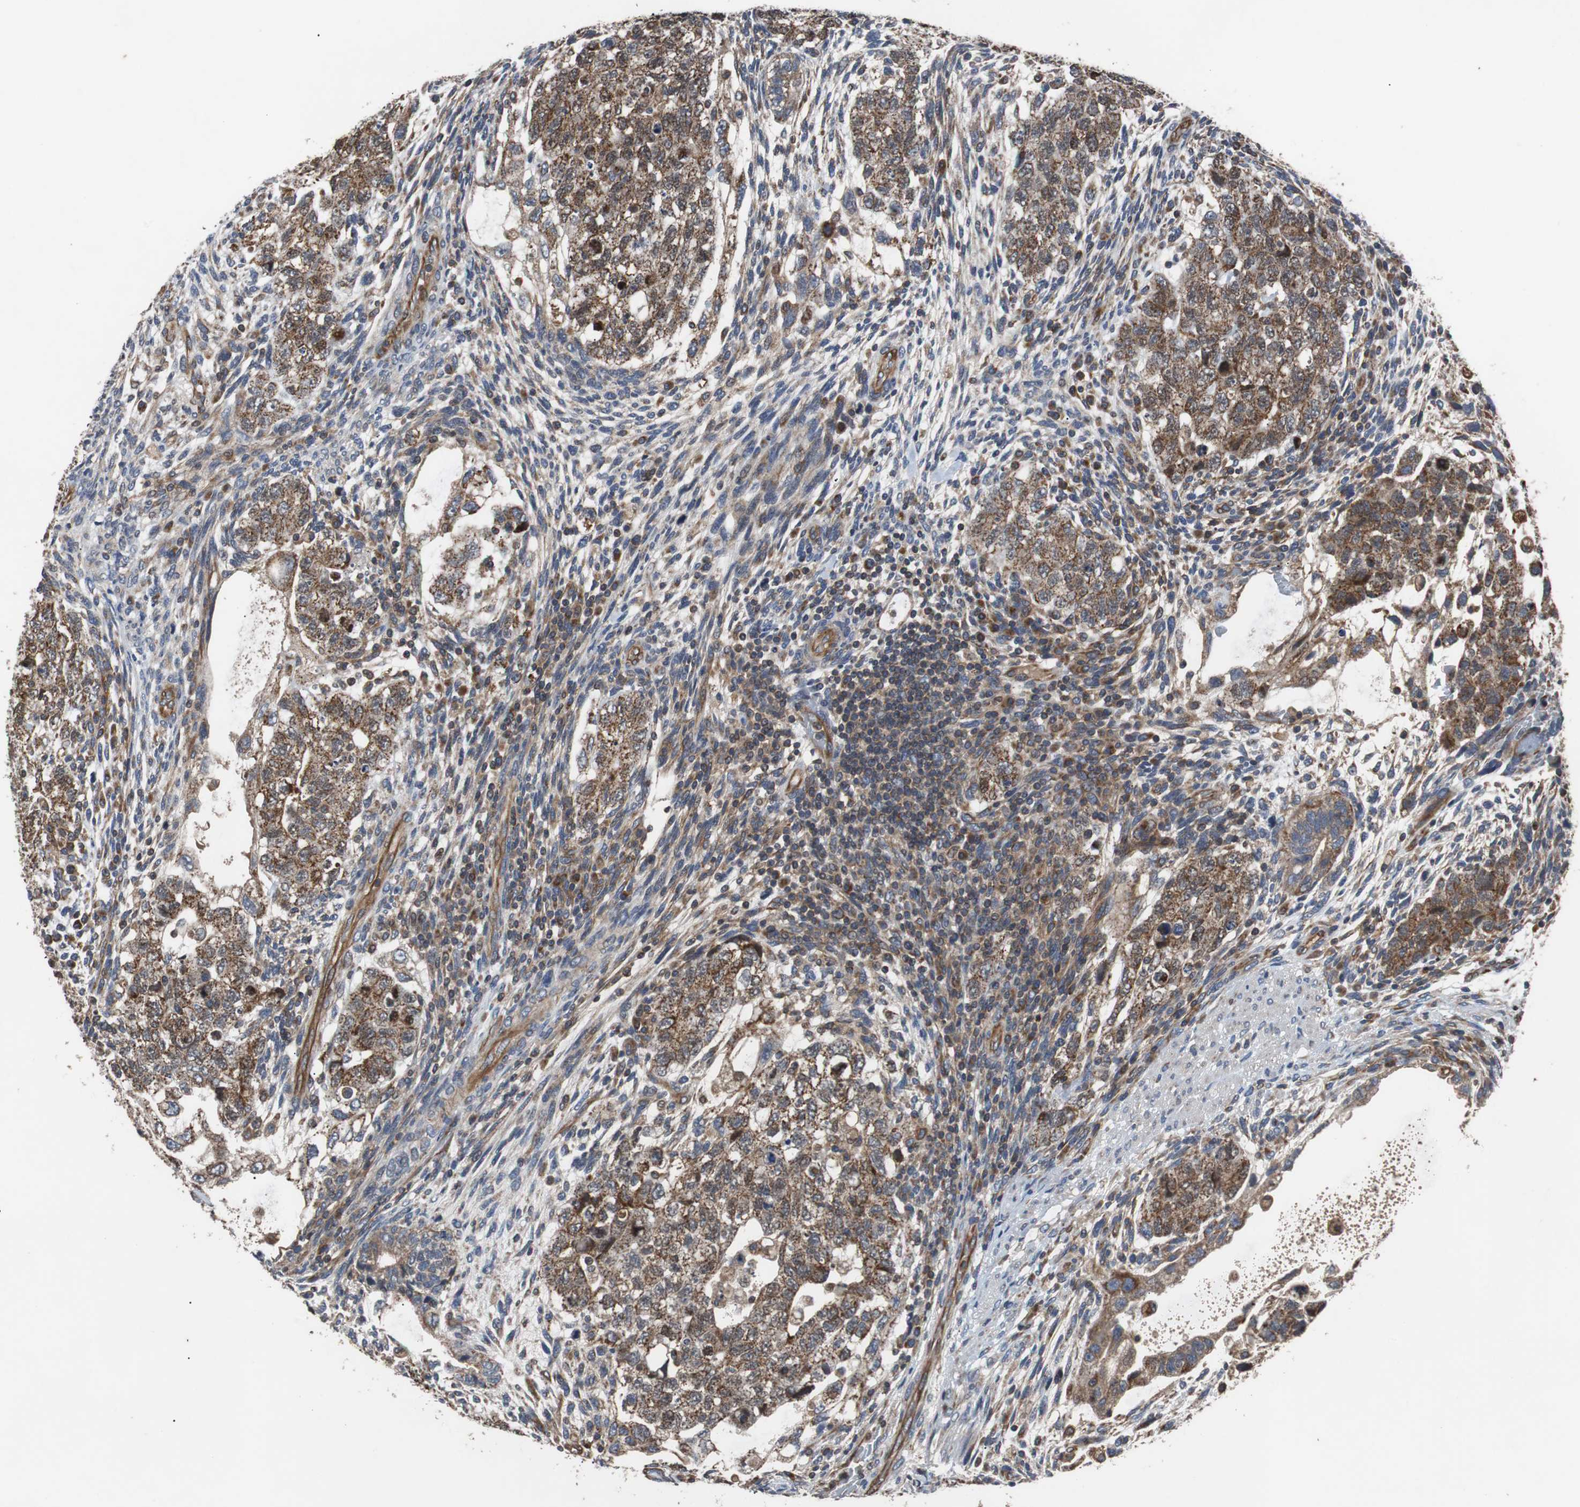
{"staining": {"intensity": "moderate", "quantity": ">75%", "location": "cytoplasmic/membranous"}, "tissue": "testis cancer", "cell_type": "Tumor cells", "image_type": "cancer", "snomed": [{"axis": "morphology", "description": "Normal tissue, NOS"}, {"axis": "morphology", "description": "Carcinoma, Embryonal, NOS"}, {"axis": "topography", "description": "Testis"}], "caption": "This is a photomicrograph of IHC staining of testis embryonal carcinoma, which shows moderate positivity in the cytoplasmic/membranous of tumor cells.", "gene": "ACTR3", "patient": {"sex": "male", "age": 36}}